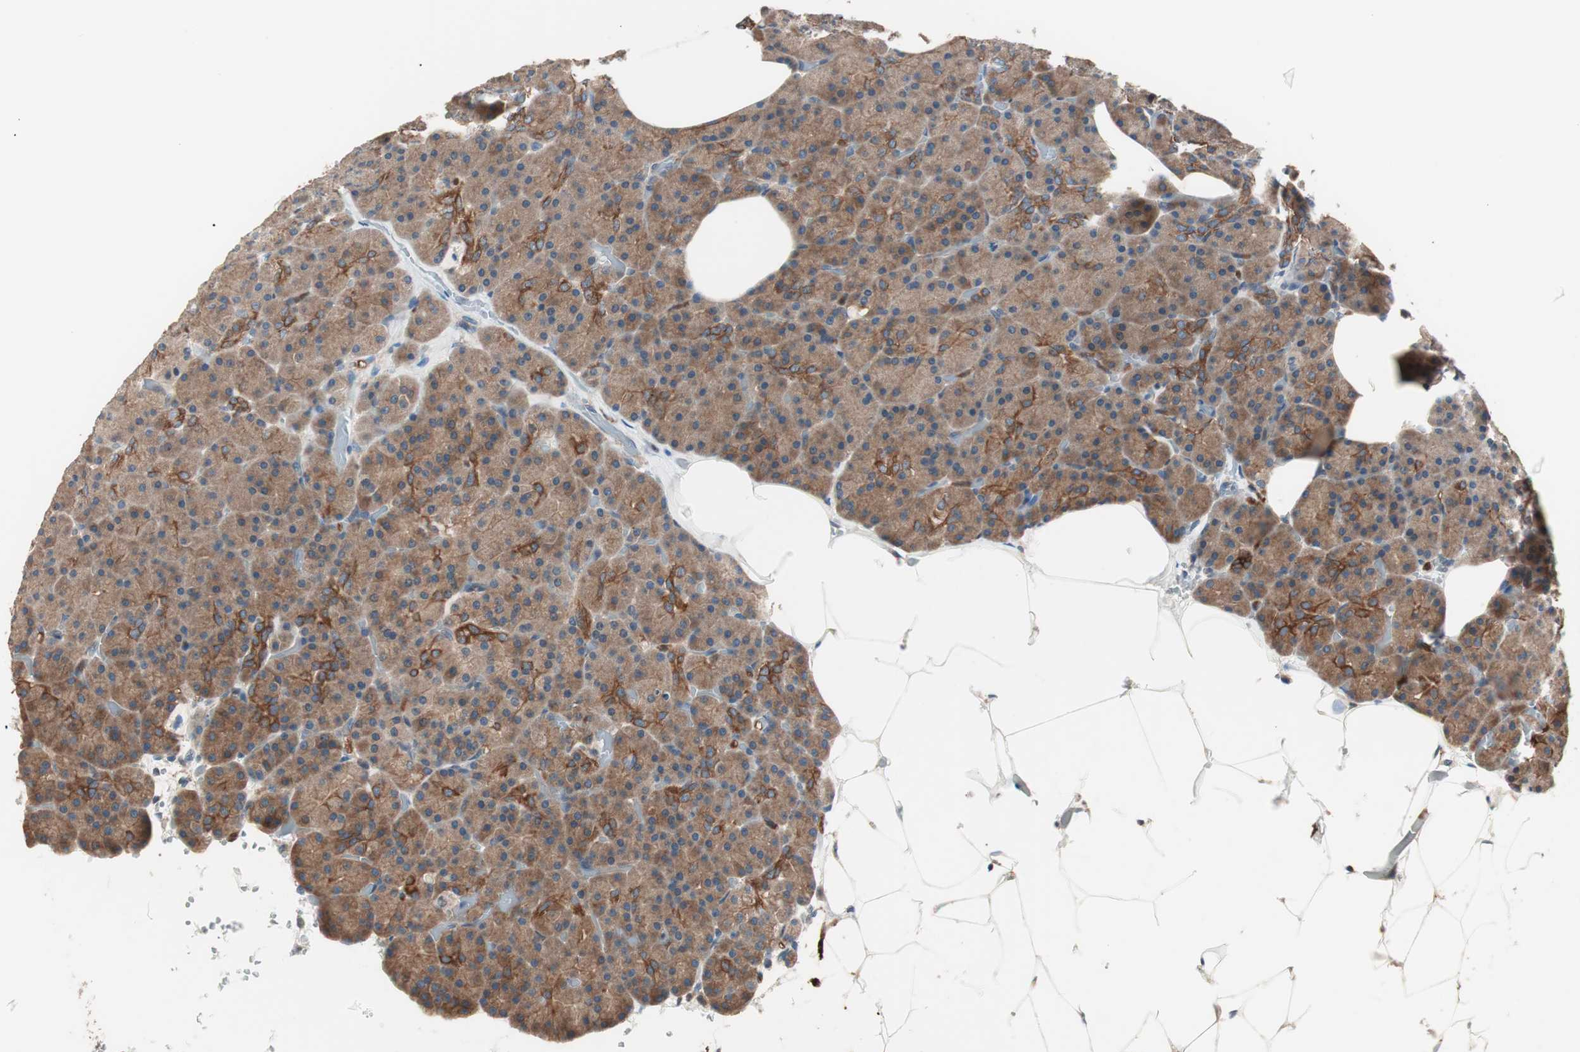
{"staining": {"intensity": "moderate", "quantity": ">75%", "location": "cytoplasmic/membranous"}, "tissue": "pancreas", "cell_type": "Exocrine glandular cells", "image_type": "normal", "snomed": [{"axis": "morphology", "description": "Normal tissue, NOS"}, {"axis": "topography", "description": "Pancreas"}], "caption": "Immunohistochemistry of unremarkable human pancreas exhibits medium levels of moderate cytoplasmic/membranous expression in approximately >75% of exocrine glandular cells. (DAB IHC with brightfield microscopy, high magnification).", "gene": "TSG101", "patient": {"sex": "female", "age": 35}}